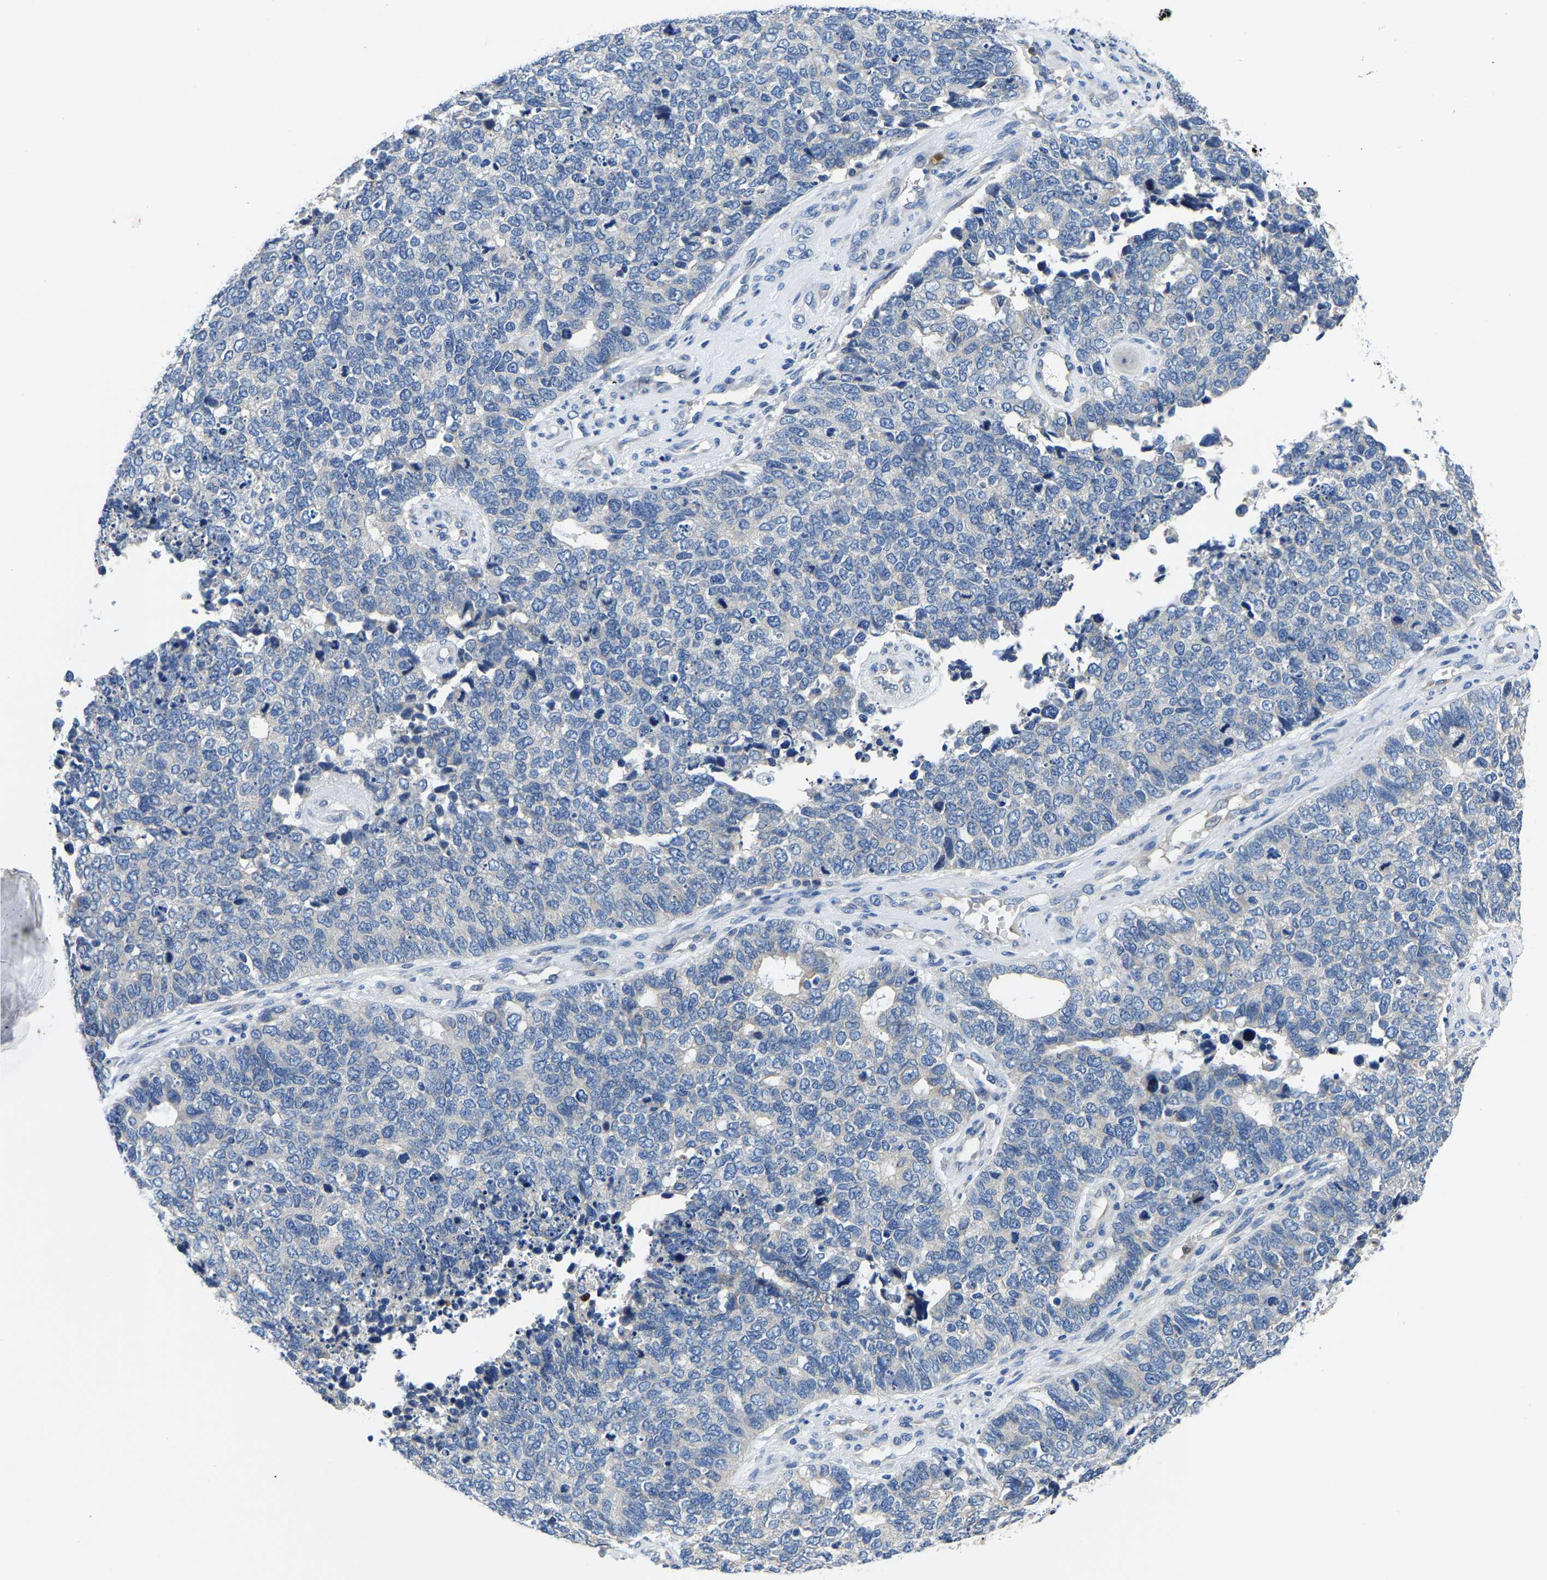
{"staining": {"intensity": "negative", "quantity": "none", "location": "none"}, "tissue": "cervical cancer", "cell_type": "Tumor cells", "image_type": "cancer", "snomed": [{"axis": "morphology", "description": "Squamous cell carcinoma, NOS"}, {"axis": "topography", "description": "Cervix"}], "caption": "Immunohistochemistry (IHC) photomicrograph of neoplastic tissue: cervical squamous cell carcinoma stained with DAB displays no significant protein staining in tumor cells.", "gene": "TOR1B", "patient": {"sex": "female", "age": 63}}